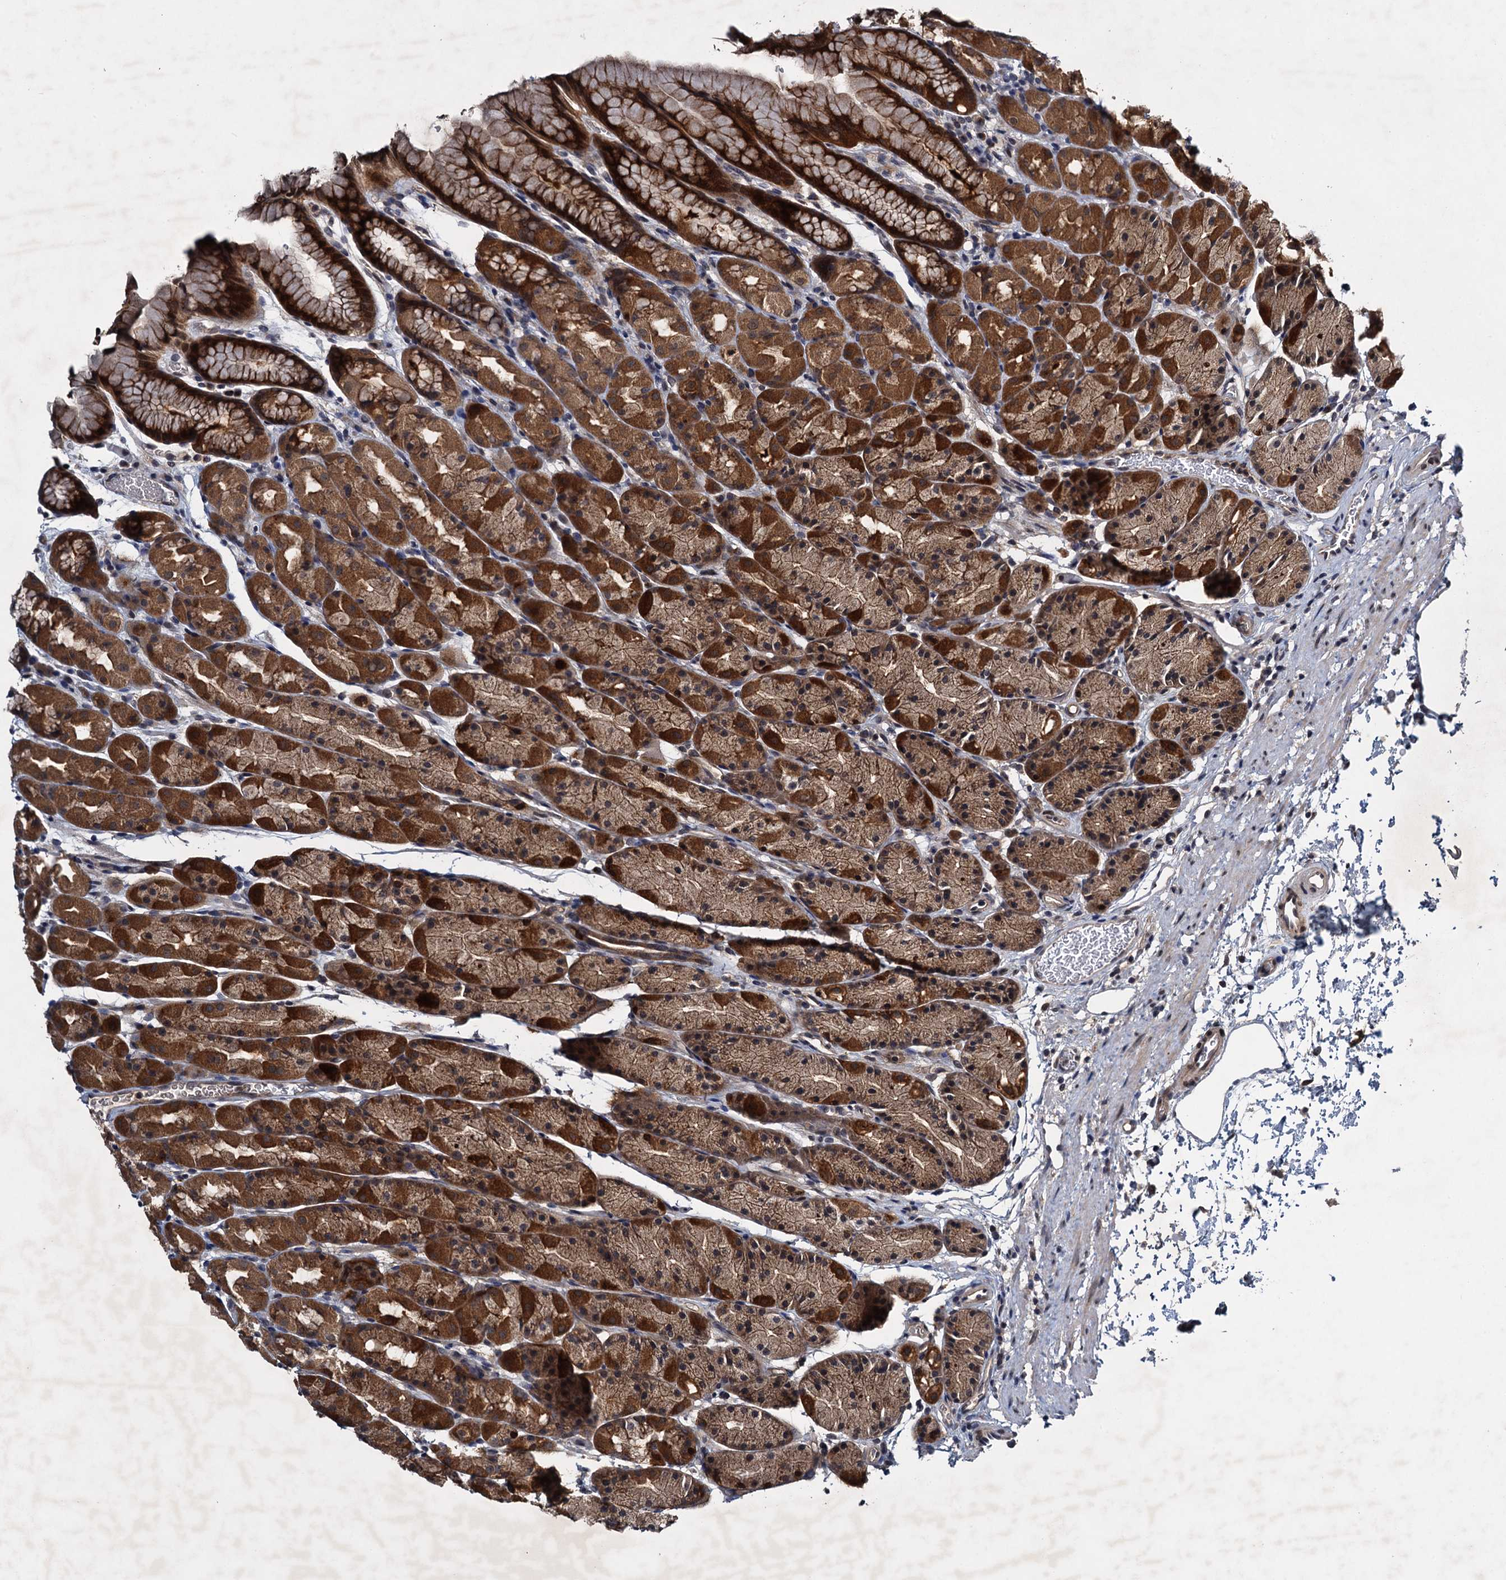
{"staining": {"intensity": "strong", "quantity": ">75%", "location": "cytoplasmic/membranous"}, "tissue": "stomach", "cell_type": "Glandular cells", "image_type": "normal", "snomed": [{"axis": "morphology", "description": "Normal tissue, NOS"}, {"axis": "topography", "description": "Stomach, upper"}, {"axis": "topography", "description": "Stomach"}], "caption": "A histopathology image showing strong cytoplasmic/membranous expression in approximately >75% of glandular cells in unremarkable stomach, as visualized by brown immunohistochemical staining.", "gene": "RNF165", "patient": {"sex": "male", "age": 47}}